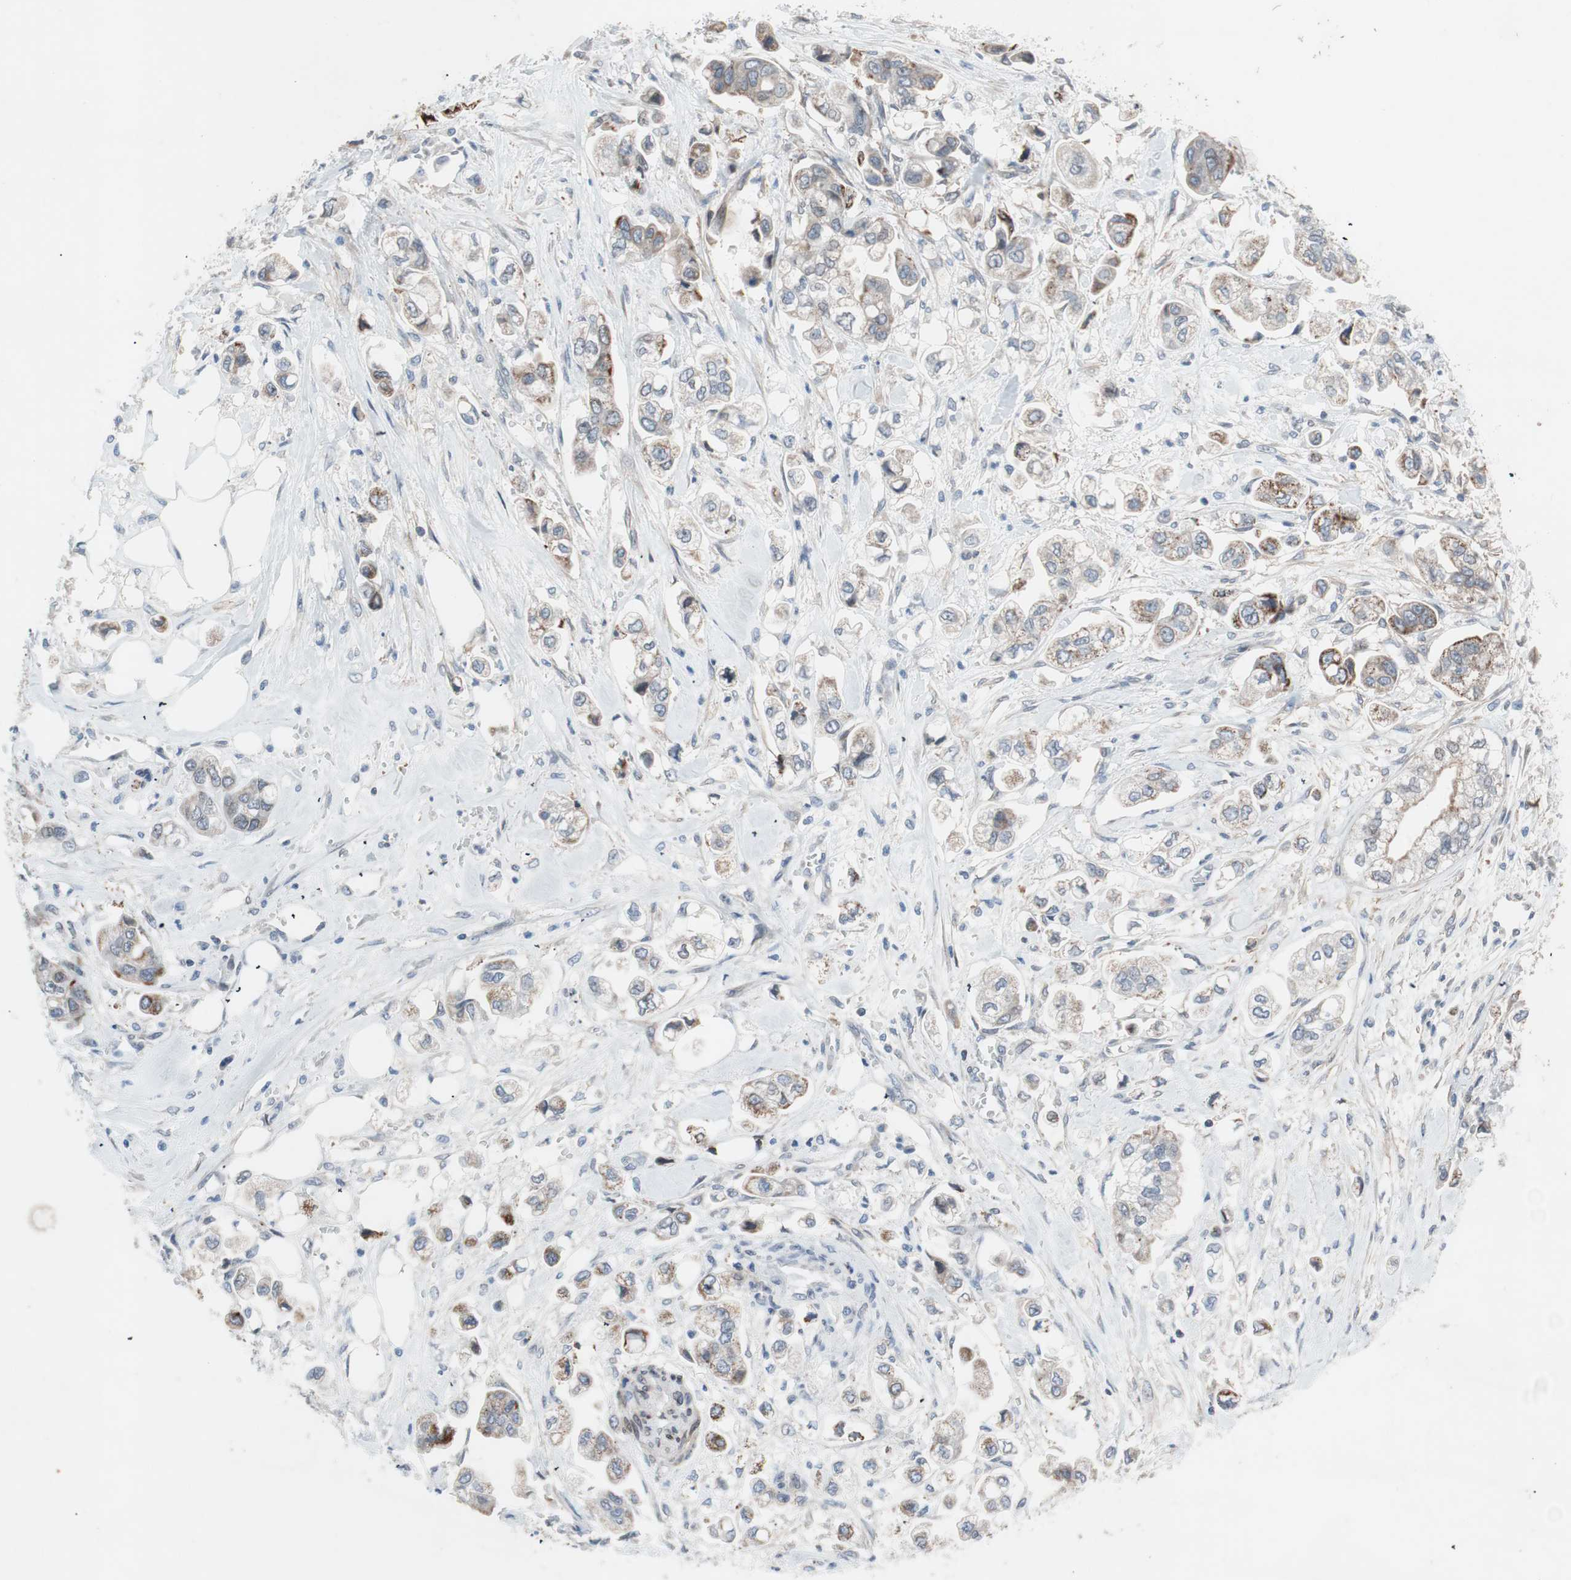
{"staining": {"intensity": "weak", "quantity": "25%-75%", "location": "cytoplasmic/membranous"}, "tissue": "stomach cancer", "cell_type": "Tumor cells", "image_type": "cancer", "snomed": [{"axis": "morphology", "description": "Adenocarcinoma, NOS"}, {"axis": "topography", "description": "Stomach"}], "caption": "High-power microscopy captured an immunohistochemistry (IHC) image of stomach cancer, revealing weak cytoplasmic/membranous positivity in approximately 25%-75% of tumor cells. (Brightfield microscopy of DAB IHC at high magnification).", "gene": "ARNT2", "patient": {"sex": "male", "age": 62}}